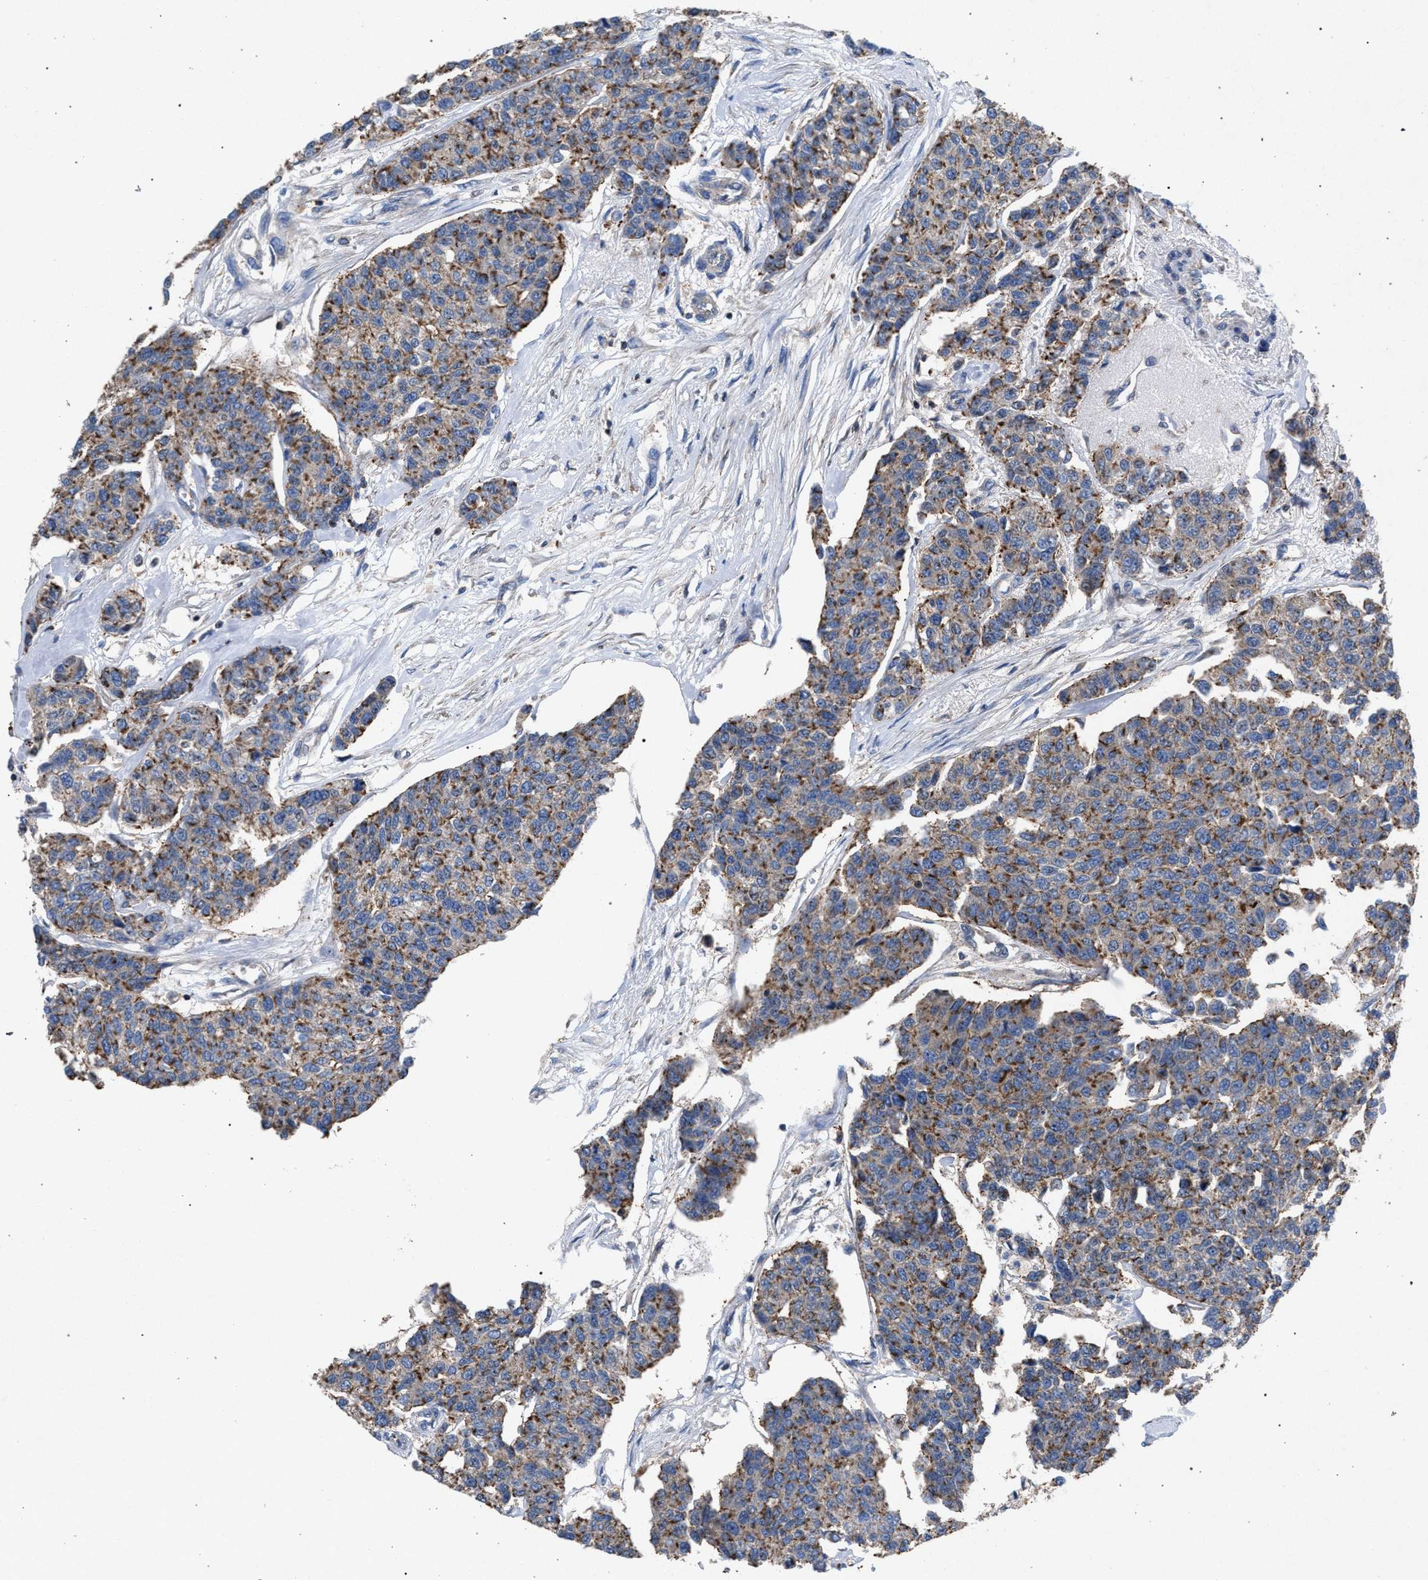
{"staining": {"intensity": "moderate", "quantity": ">75%", "location": "cytoplasmic/membranous"}, "tissue": "breast cancer", "cell_type": "Tumor cells", "image_type": "cancer", "snomed": [{"axis": "morphology", "description": "Duct carcinoma"}, {"axis": "topography", "description": "Breast"}], "caption": "Human breast cancer (intraductal carcinoma) stained with a brown dye reveals moderate cytoplasmic/membranous positive positivity in about >75% of tumor cells.", "gene": "VPS13A", "patient": {"sex": "female", "age": 51}}